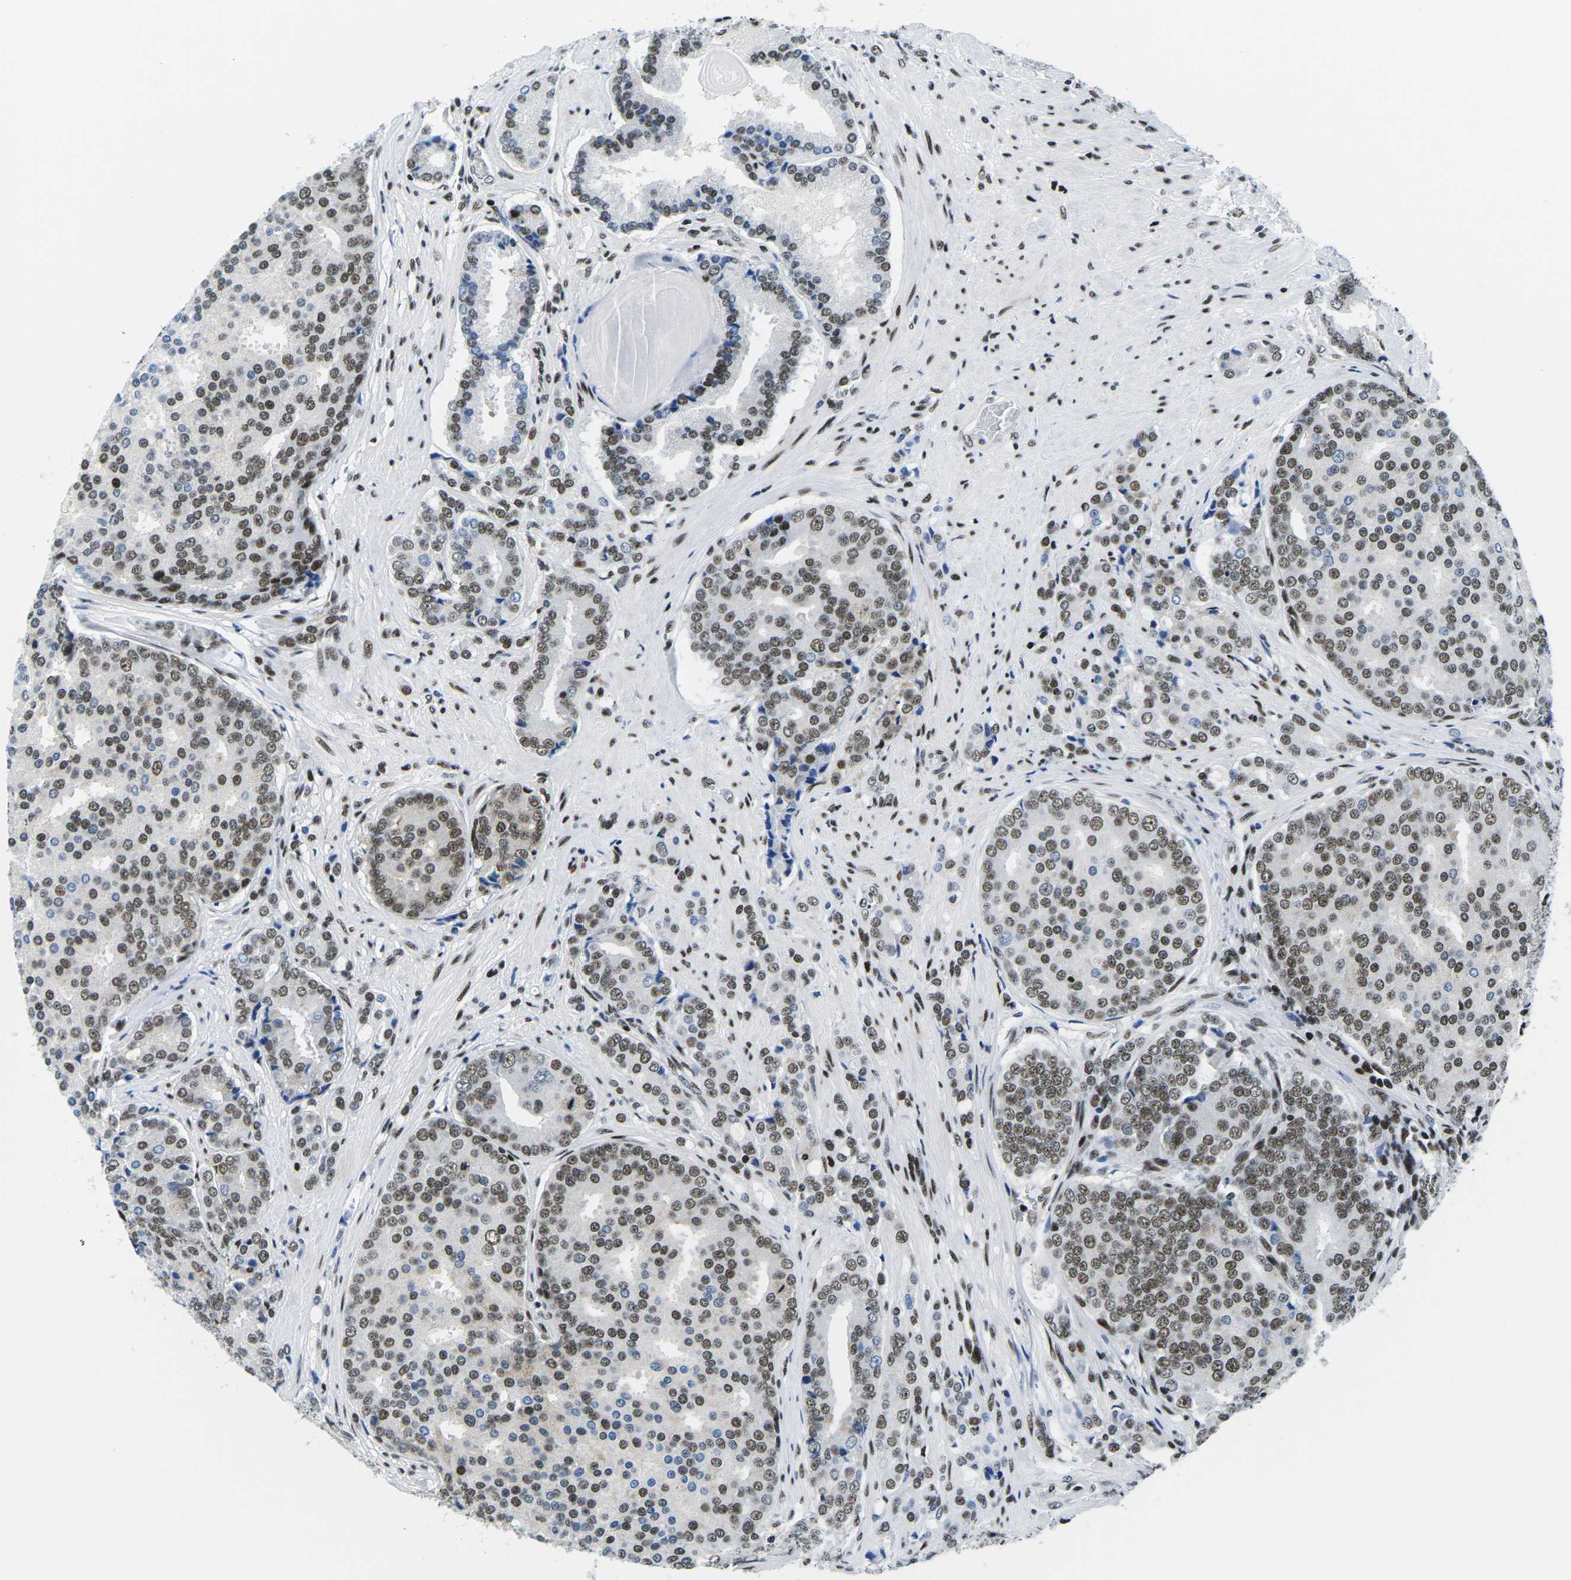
{"staining": {"intensity": "moderate", "quantity": ">75%", "location": "nuclear"}, "tissue": "prostate cancer", "cell_type": "Tumor cells", "image_type": "cancer", "snomed": [{"axis": "morphology", "description": "Adenocarcinoma, High grade"}, {"axis": "topography", "description": "Prostate"}], "caption": "The histopathology image displays staining of prostate cancer (adenocarcinoma (high-grade)), revealing moderate nuclear protein expression (brown color) within tumor cells.", "gene": "ATF1", "patient": {"sex": "male", "age": 50}}